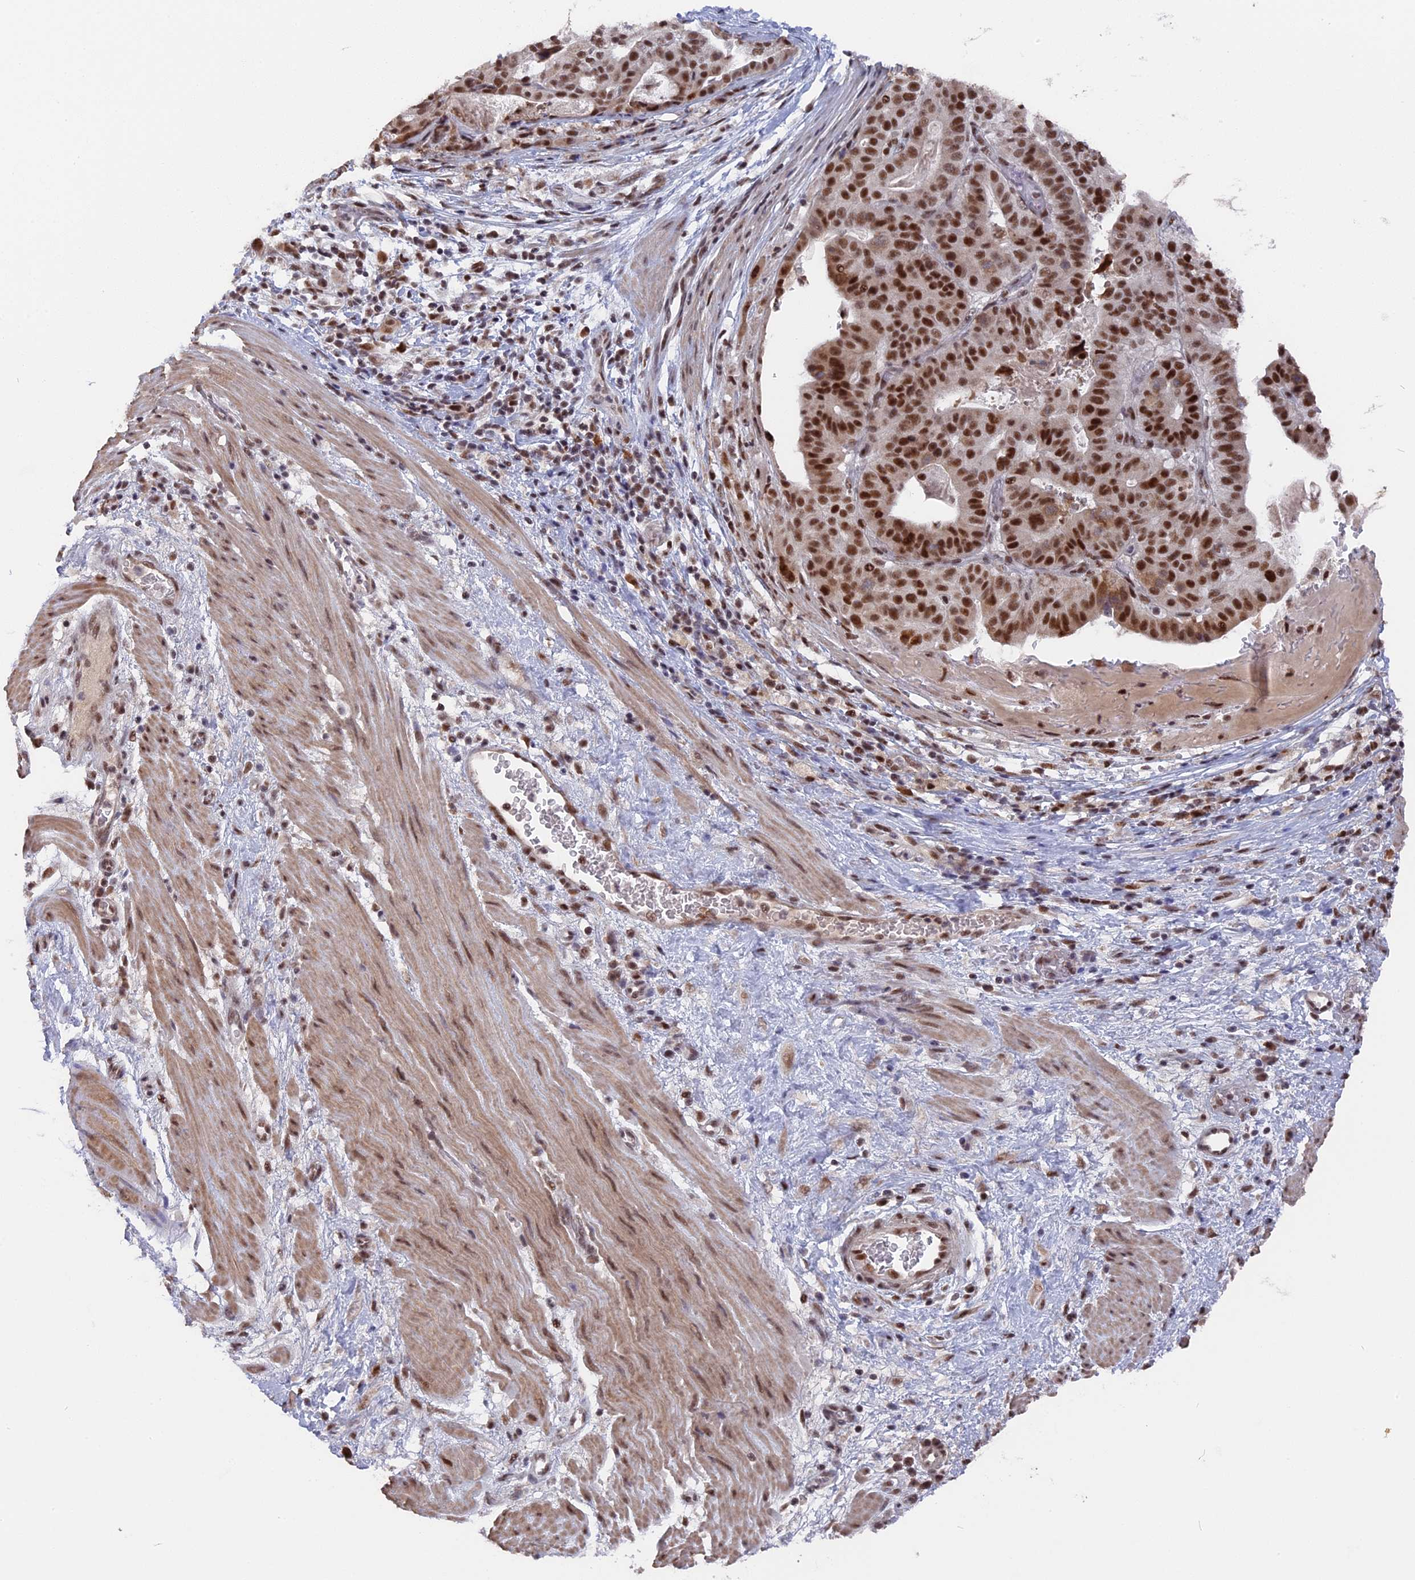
{"staining": {"intensity": "strong", "quantity": ">75%", "location": "nuclear"}, "tissue": "stomach cancer", "cell_type": "Tumor cells", "image_type": "cancer", "snomed": [{"axis": "morphology", "description": "Adenocarcinoma, NOS"}, {"axis": "topography", "description": "Stomach"}], "caption": "A brown stain labels strong nuclear expression of a protein in stomach adenocarcinoma tumor cells. The staining was performed using DAB (3,3'-diaminobenzidine), with brown indicating positive protein expression. Nuclei are stained blue with hematoxylin.", "gene": "SF3A2", "patient": {"sex": "male", "age": 48}}